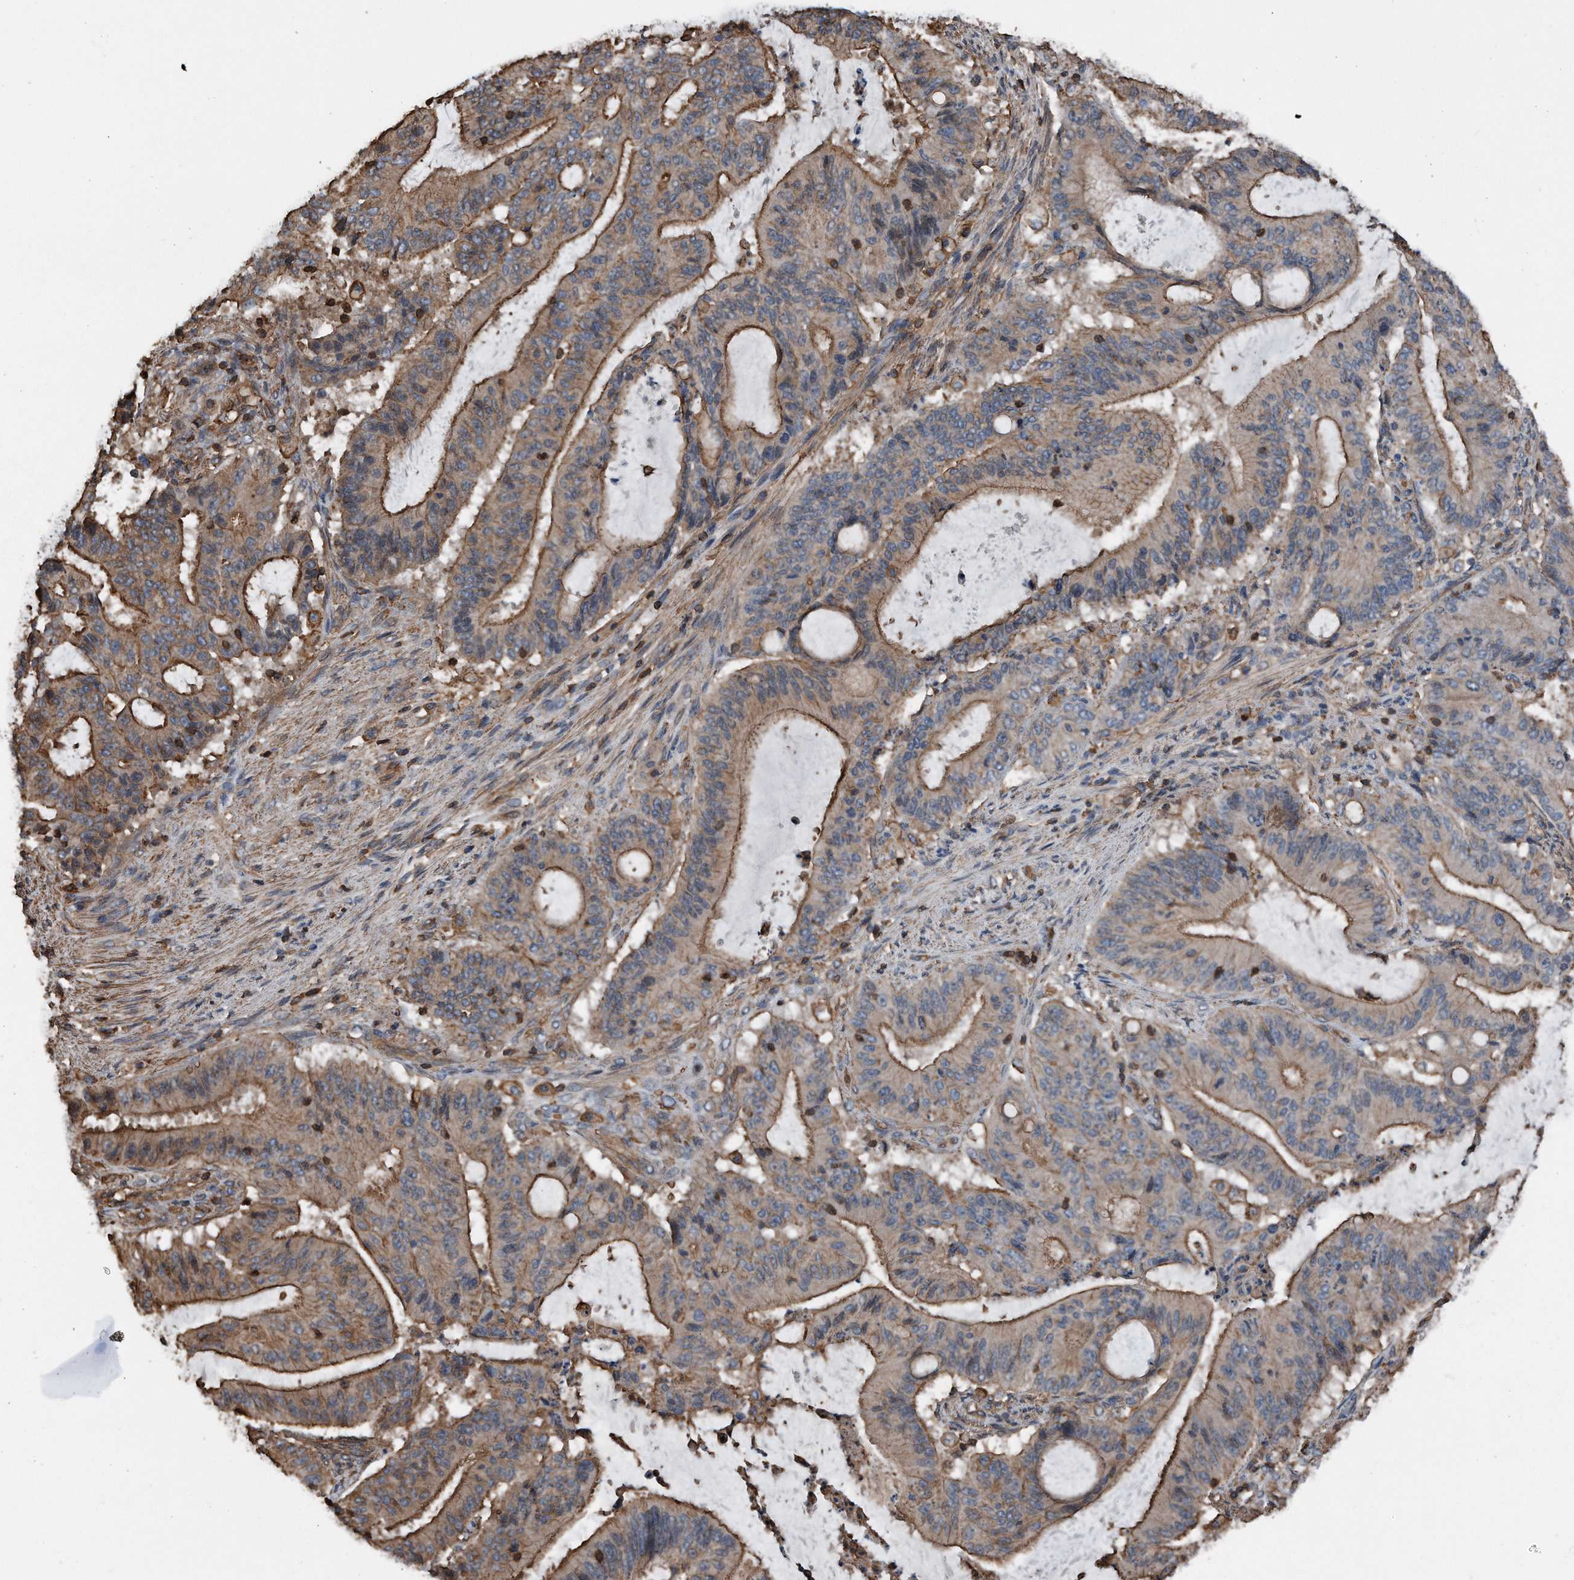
{"staining": {"intensity": "moderate", "quantity": ">75%", "location": "cytoplasmic/membranous"}, "tissue": "liver cancer", "cell_type": "Tumor cells", "image_type": "cancer", "snomed": [{"axis": "morphology", "description": "Normal tissue, NOS"}, {"axis": "morphology", "description": "Cholangiocarcinoma"}, {"axis": "topography", "description": "Liver"}, {"axis": "topography", "description": "Peripheral nerve tissue"}], "caption": "A high-resolution histopathology image shows immunohistochemistry (IHC) staining of liver cancer, which reveals moderate cytoplasmic/membranous positivity in approximately >75% of tumor cells. The protein of interest is stained brown, and the nuclei are stained in blue (DAB IHC with brightfield microscopy, high magnification).", "gene": "RSPO3", "patient": {"sex": "female", "age": 73}}